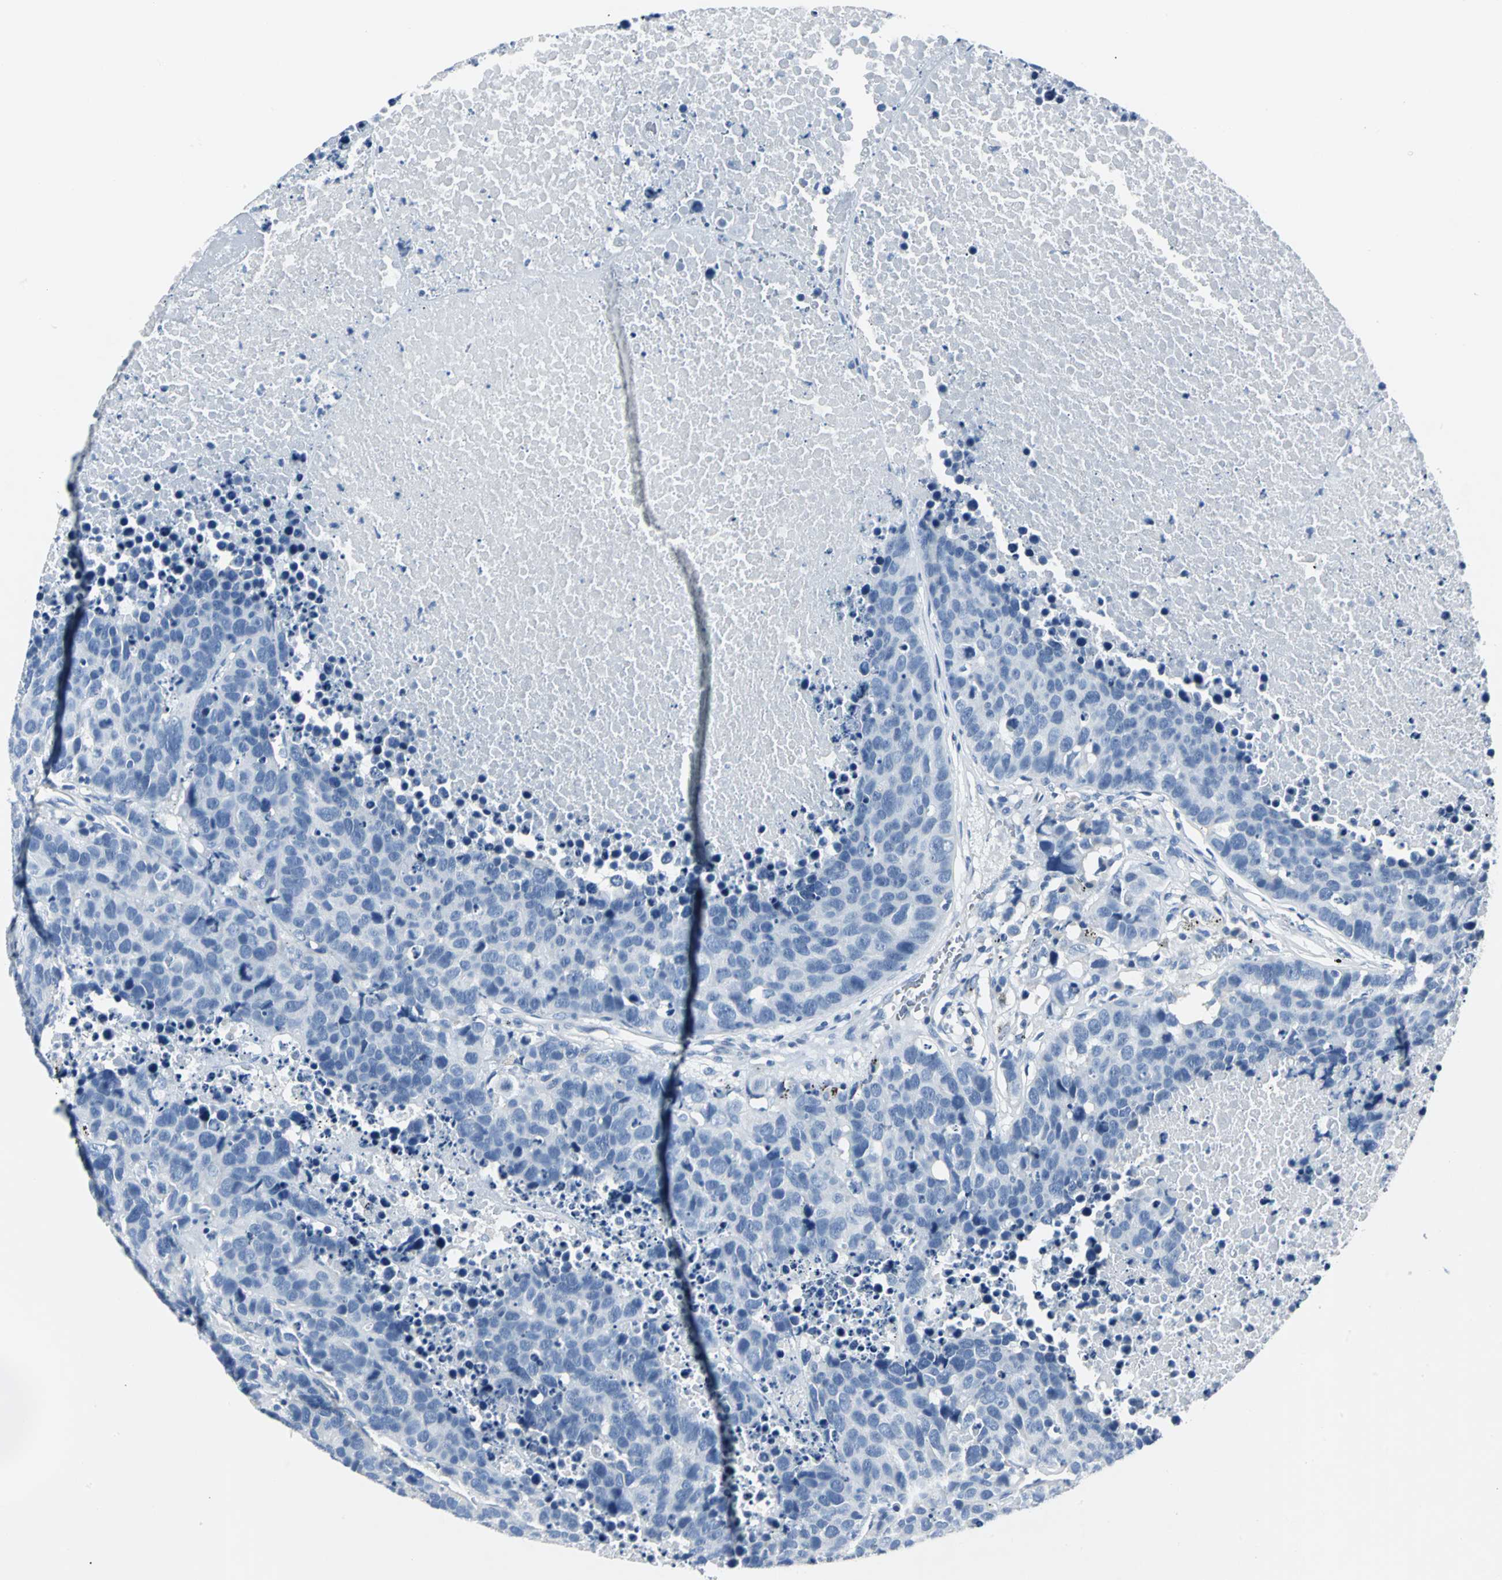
{"staining": {"intensity": "negative", "quantity": "none", "location": "none"}, "tissue": "carcinoid", "cell_type": "Tumor cells", "image_type": "cancer", "snomed": [{"axis": "morphology", "description": "Carcinoid, malignant, NOS"}, {"axis": "topography", "description": "Lung"}], "caption": "IHC image of neoplastic tissue: human carcinoid stained with DAB (3,3'-diaminobenzidine) shows no significant protein positivity in tumor cells. (Stains: DAB immunohistochemistry with hematoxylin counter stain, Microscopy: brightfield microscopy at high magnification).", "gene": "RIPOR1", "patient": {"sex": "male", "age": 60}}